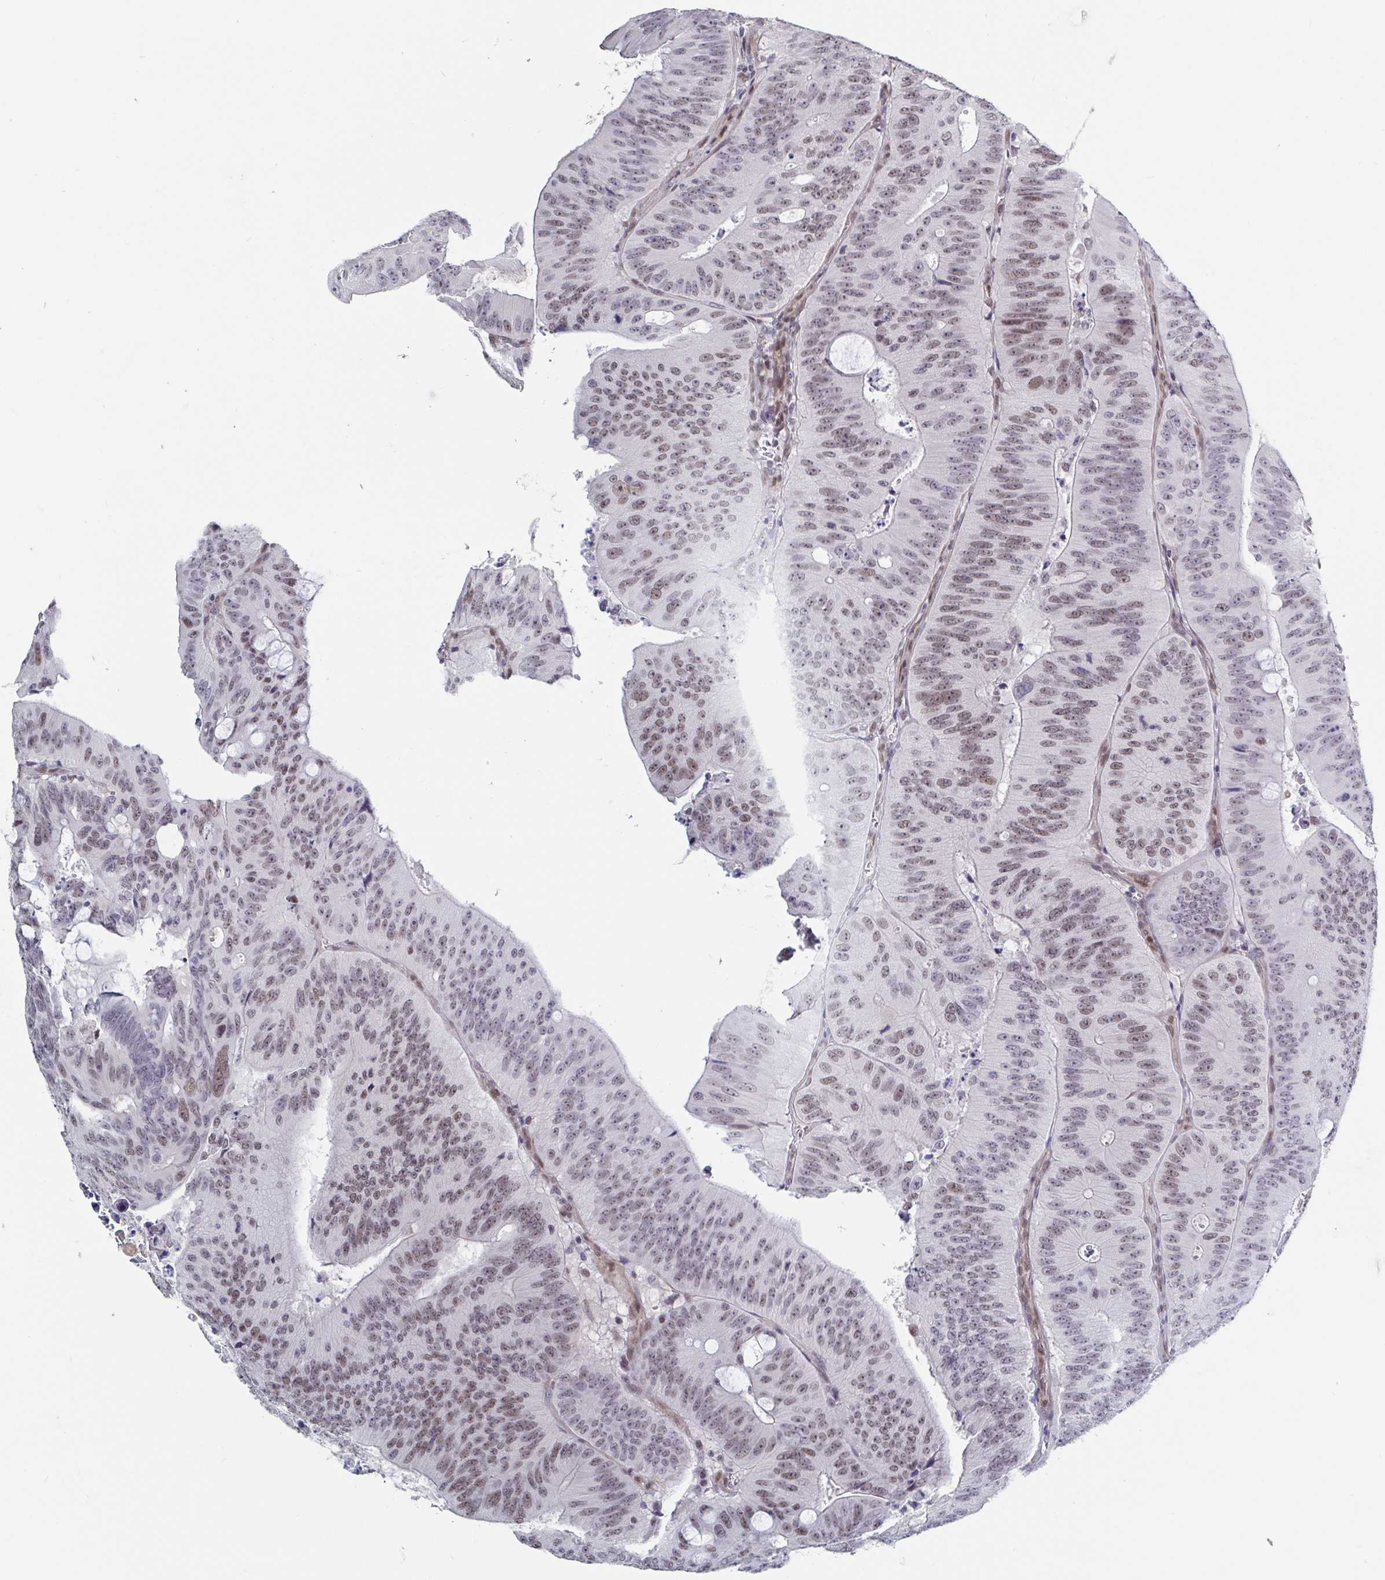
{"staining": {"intensity": "moderate", "quantity": "25%-75%", "location": "nuclear"}, "tissue": "colorectal cancer", "cell_type": "Tumor cells", "image_type": "cancer", "snomed": [{"axis": "morphology", "description": "Adenocarcinoma, NOS"}, {"axis": "topography", "description": "Colon"}], "caption": "The histopathology image demonstrates a brown stain indicating the presence of a protein in the nuclear of tumor cells in colorectal cancer (adenocarcinoma). The protein is shown in brown color, while the nuclei are stained blue.", "gene": "BCL7B", "patient": {"sex": "male", "age": 62}}